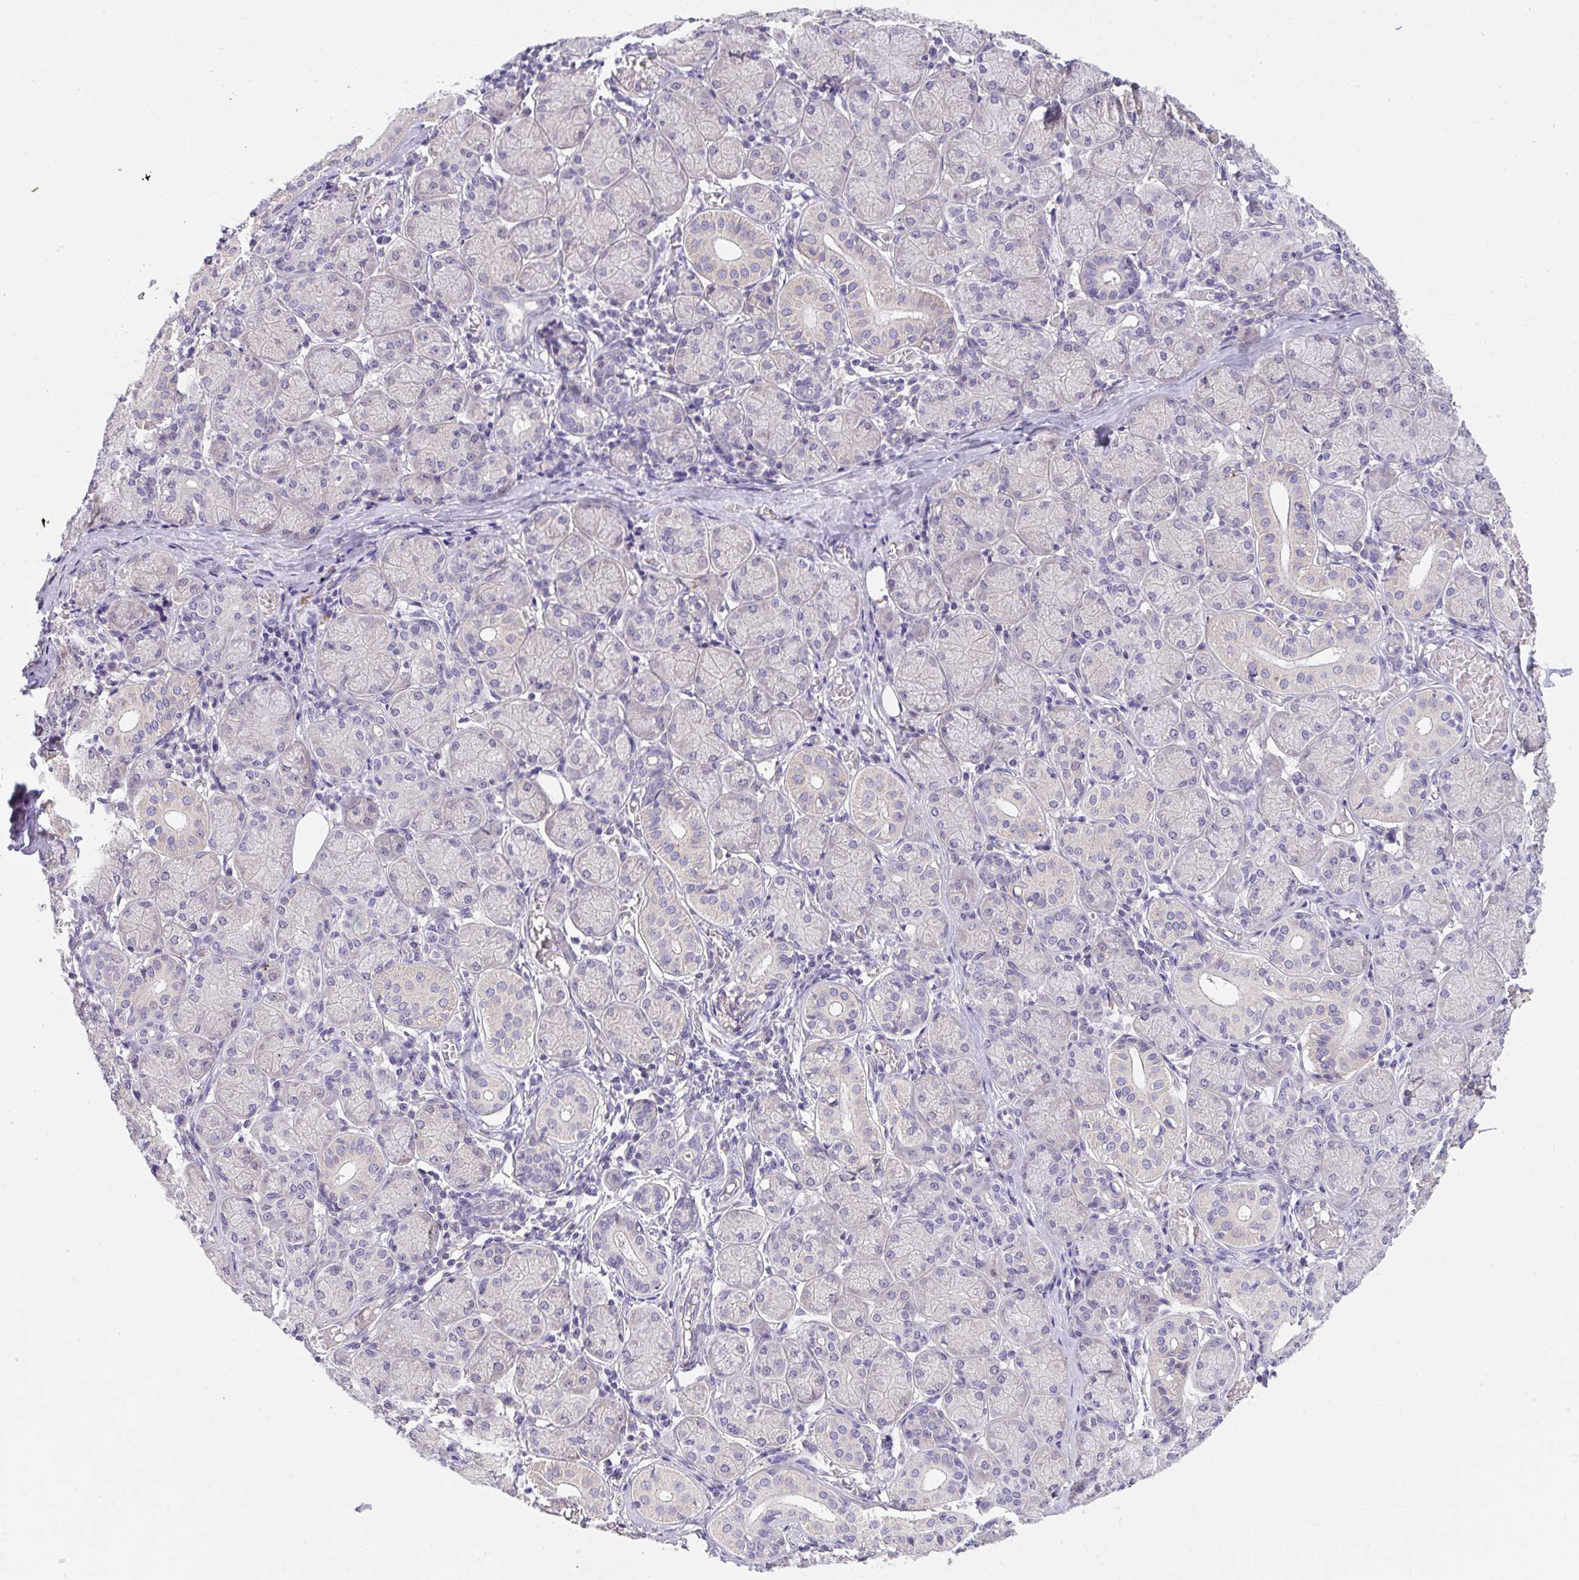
{"staining": {"intensity": "negative", "quantity": "none", "location": "none"}, "tissue": "salivary gland", "cell_type": "Glandular cells", "image_type": "normal", "snomed": [{"axis": "morphology", "description": "Normal tissue, NOS"}, {"axis": "topography", "description": "Salivary gland"}], "caption": "Immunohistochemistry micrograph of normal salivary gland: human salivary gland stained with DAB (3,3'-diaminobenzidine) reveals no significant protein expression in glandular cells. (DAB immunohistochemistry (IHC), high magnification).", "gene": "ZNF581", "patient": {"sex": "female", "age": 24}}